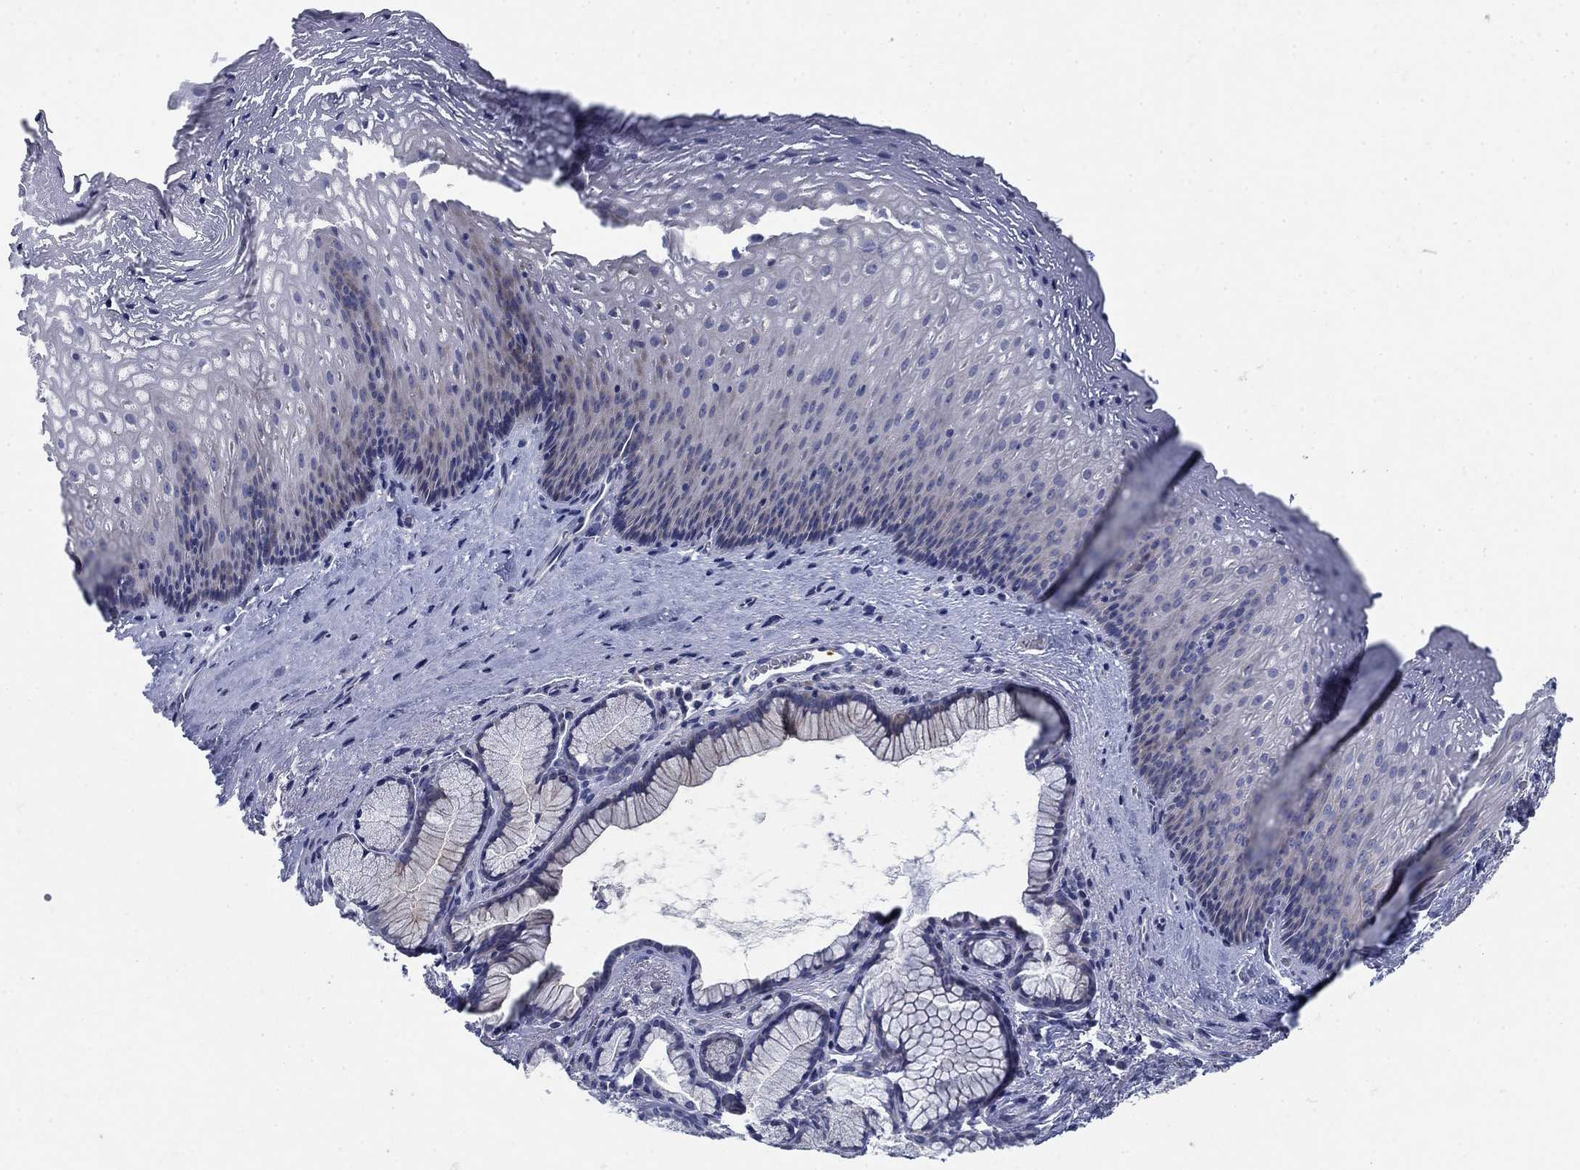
{"staining": {"intensity": "negative", "quantity": "none", "location": "none"}, "tissue": "esophagus", "cell_type": "Squamous epithelial cells", "image_type": "normal", "snomed": [{"axis": "morphology", "description": "Normal tissue, NOS"}, {"axis": "topography", "description": "Esophagus"}], "caption": "IHC histopathology image of benign esophagus: esophagus stained with DAB shows no significant protein positivity in squamous epithelial cells.", "gene": "DNER", "patient": {"sex": "male", "age": 76}}